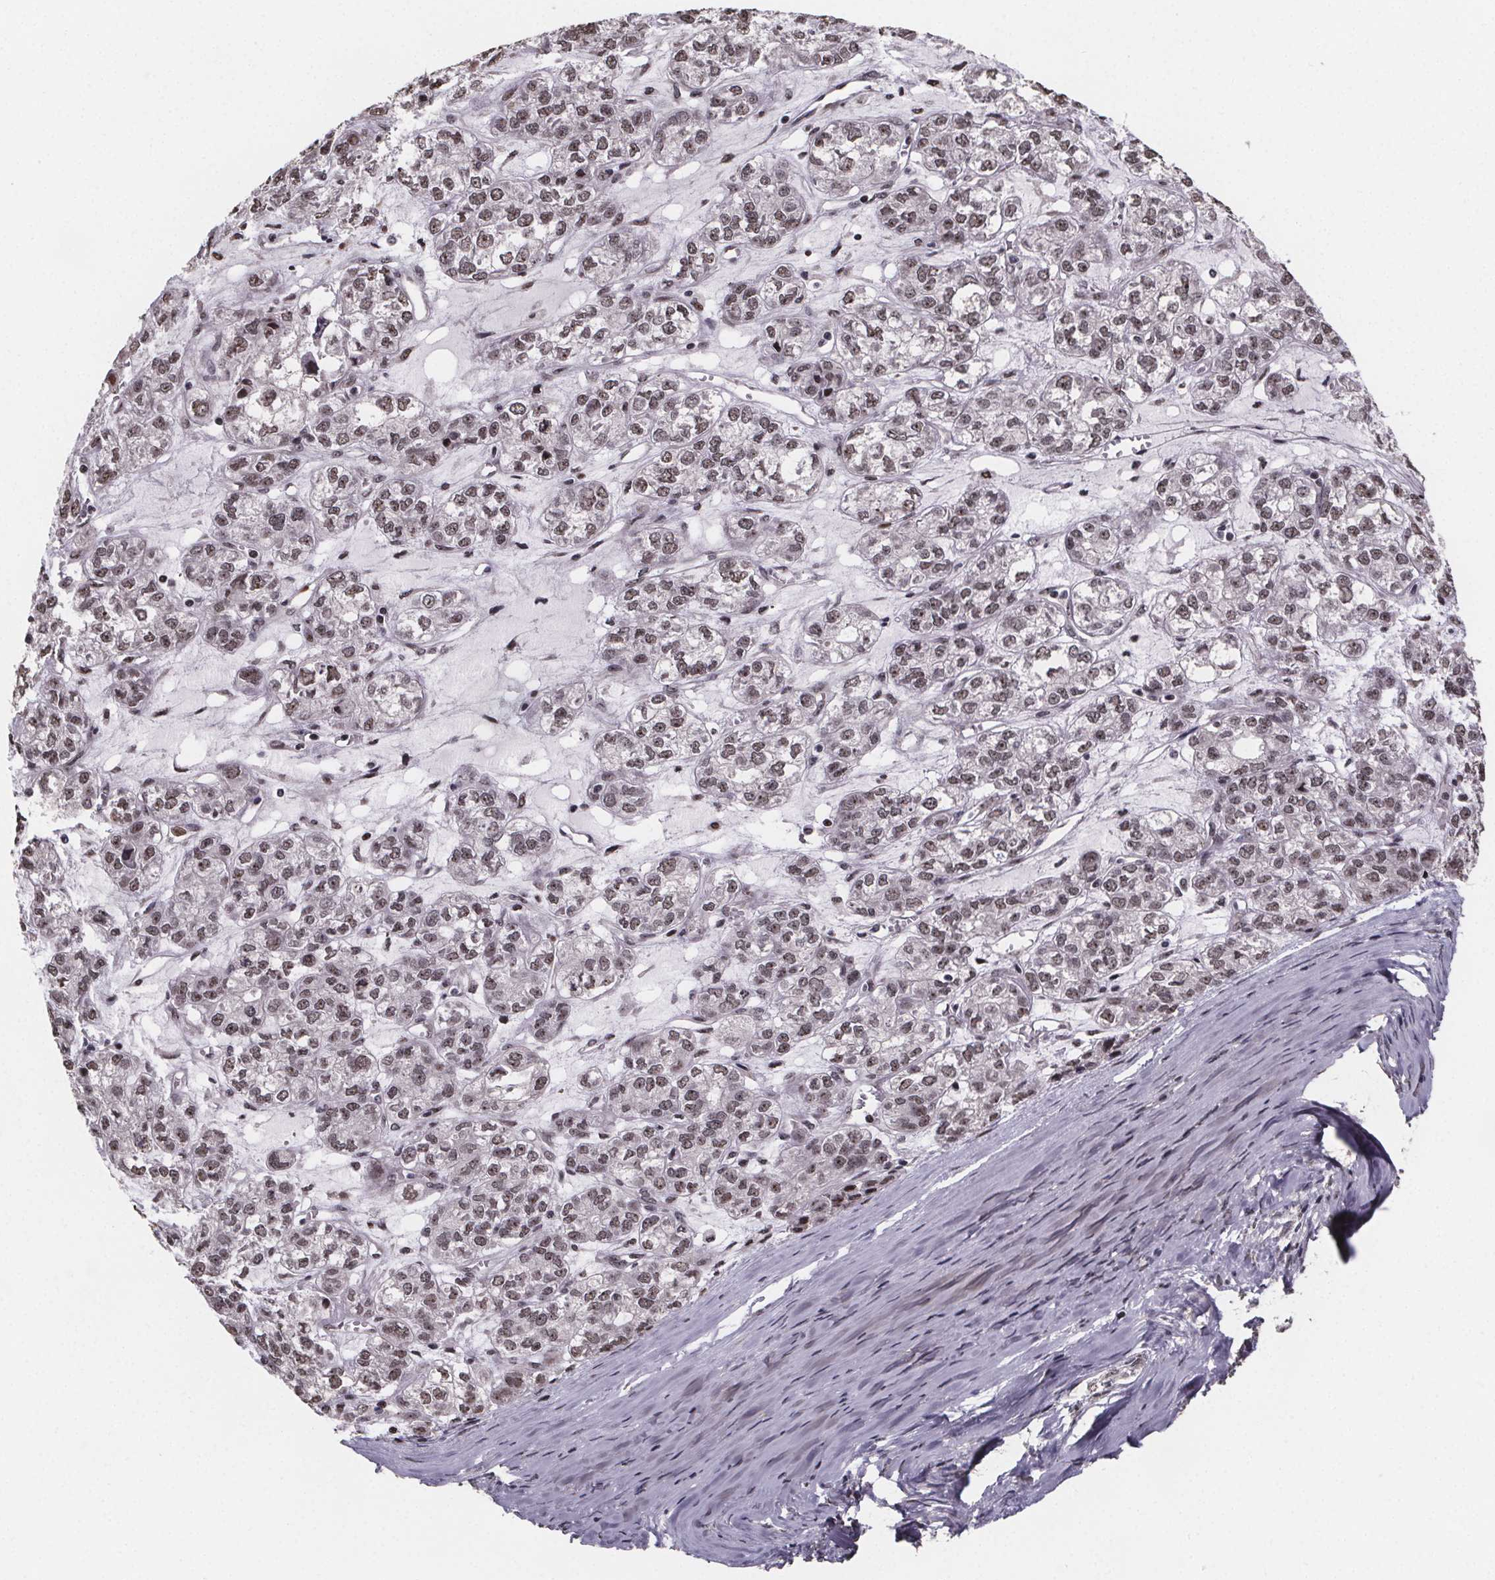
{"staining": {"intensity": "moderate", "quantity": ">75%", "location": "nuclear"}, "tissue": "ovarian cancer", "cell_type": "Tumor cells", "image_type": "cancer", "snomed": [{"axis": "morphology", "description": "Carcinoma, endometroid"}, {"axis": "topography", "description": "Ovary"}], "caption": "High-magnification brightfield microscopy of ovarian cancer (endometroid carcinoma) stained with DAB (brown) and counterstained with hematoxylin (blue). tumor cells exhibit moderate nuclear staining is identified in about>75% of cells.", "gene": "U2SURP", "patient": {"sex": "female", "age": 64}}